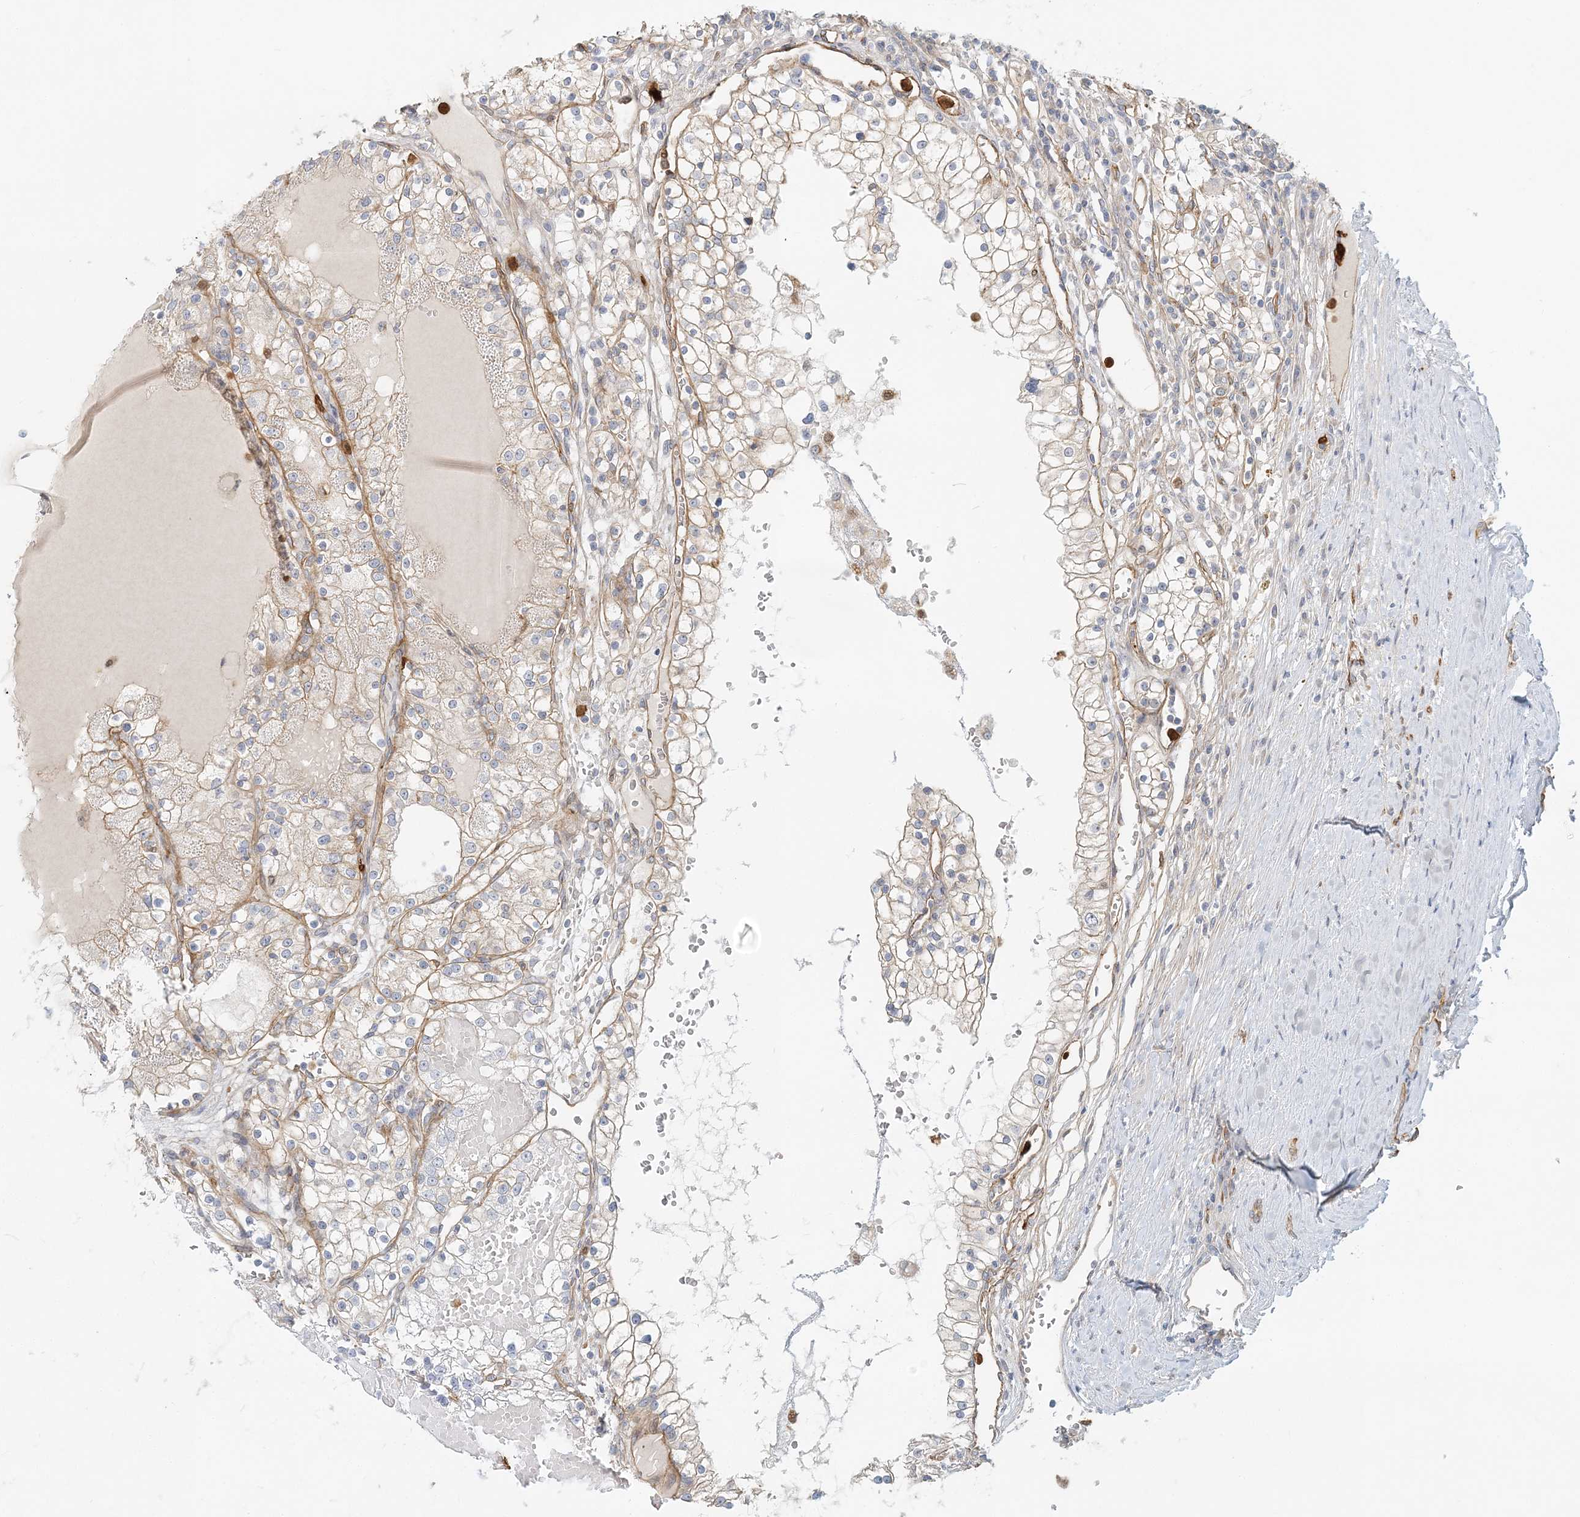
{"staining": {"intensity": "weak", "quantity": "<25%", "location": "cytoplasmic/membranous"}, "tissue": "renal cancer", "cell_type": "Tumor cells", "image_type": "cancer", "snomed": [{"axis": "morphology", "description": "Normal tissue, NOS"}, {"axis": "morphology", "description": "Adenocarcinoma, NOS"}, {"axis": "topography", "description": "Kidney"}], "caption": "Immunohistochemistry image of neoplastic tissue: human adenocarcinoma (renal) stained with DAB (3,3'-diaminobenzidine) displays no significant protein positivity in tumor cells.", "gene": "DNAH1", "patient": {"sex": "male", "age": 68}}